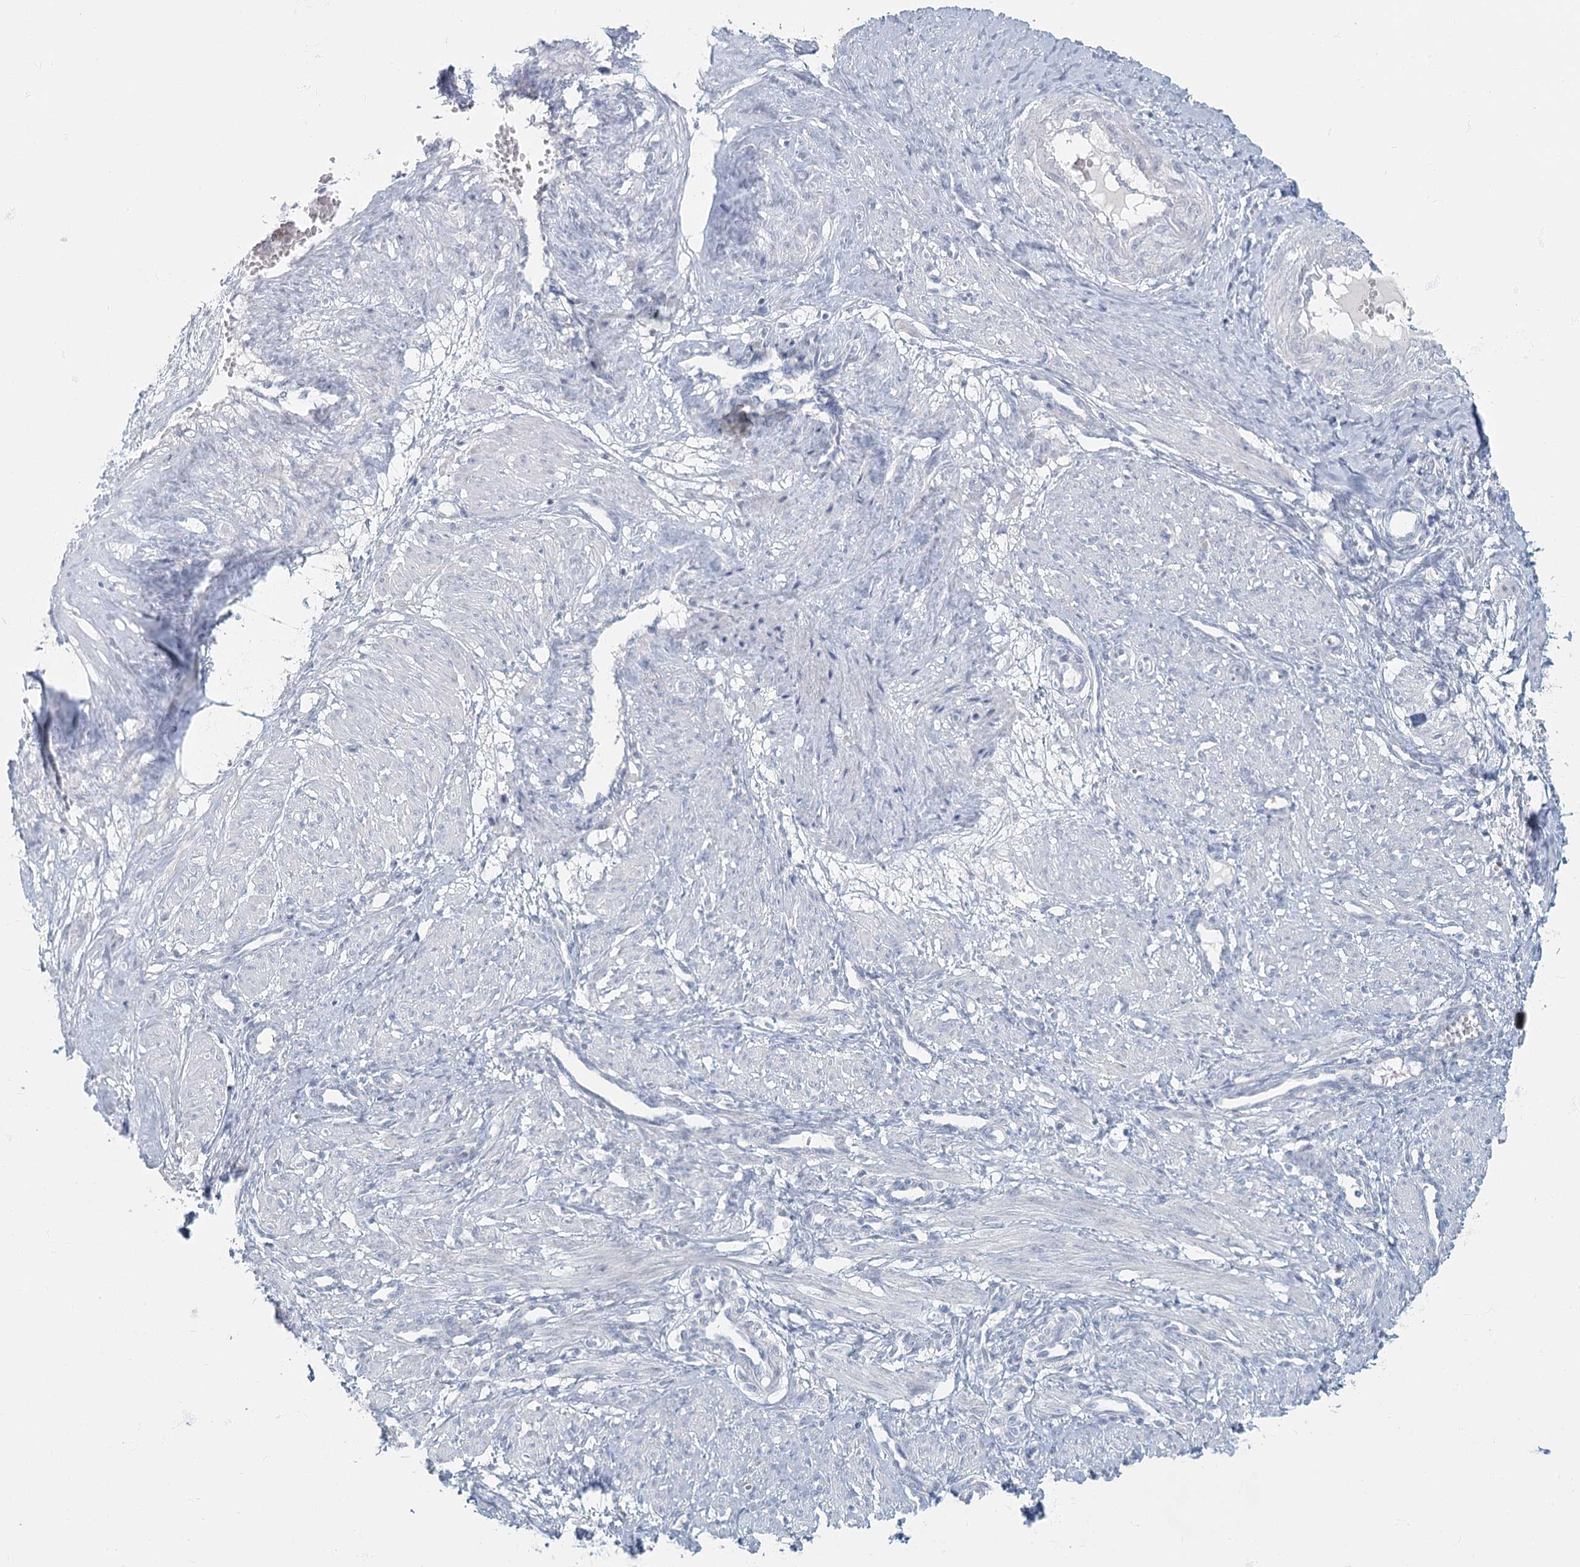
{"staining": {"intensity": "negative", "quantity": "none", "location": "none"}, "tissue": "smooth muscle", "cell_type": "Smooth muscle cells", "image_type": "normal", "snomed": [{"axis": "morphology", "description": "Normal tissue, NOS"}, {"axis": "topography", "description": "Endometrium"}], "caption": "Immunohistochemistry (IHC) micrograph of benign smooth muscle: smooth muscle stained with DAB (3,3'-diaminobenzidine) reveals no significant protein expression in smooth muscle cells.", "gene": "FAM110C", "patient": {"sex": "female", "age": 33}}